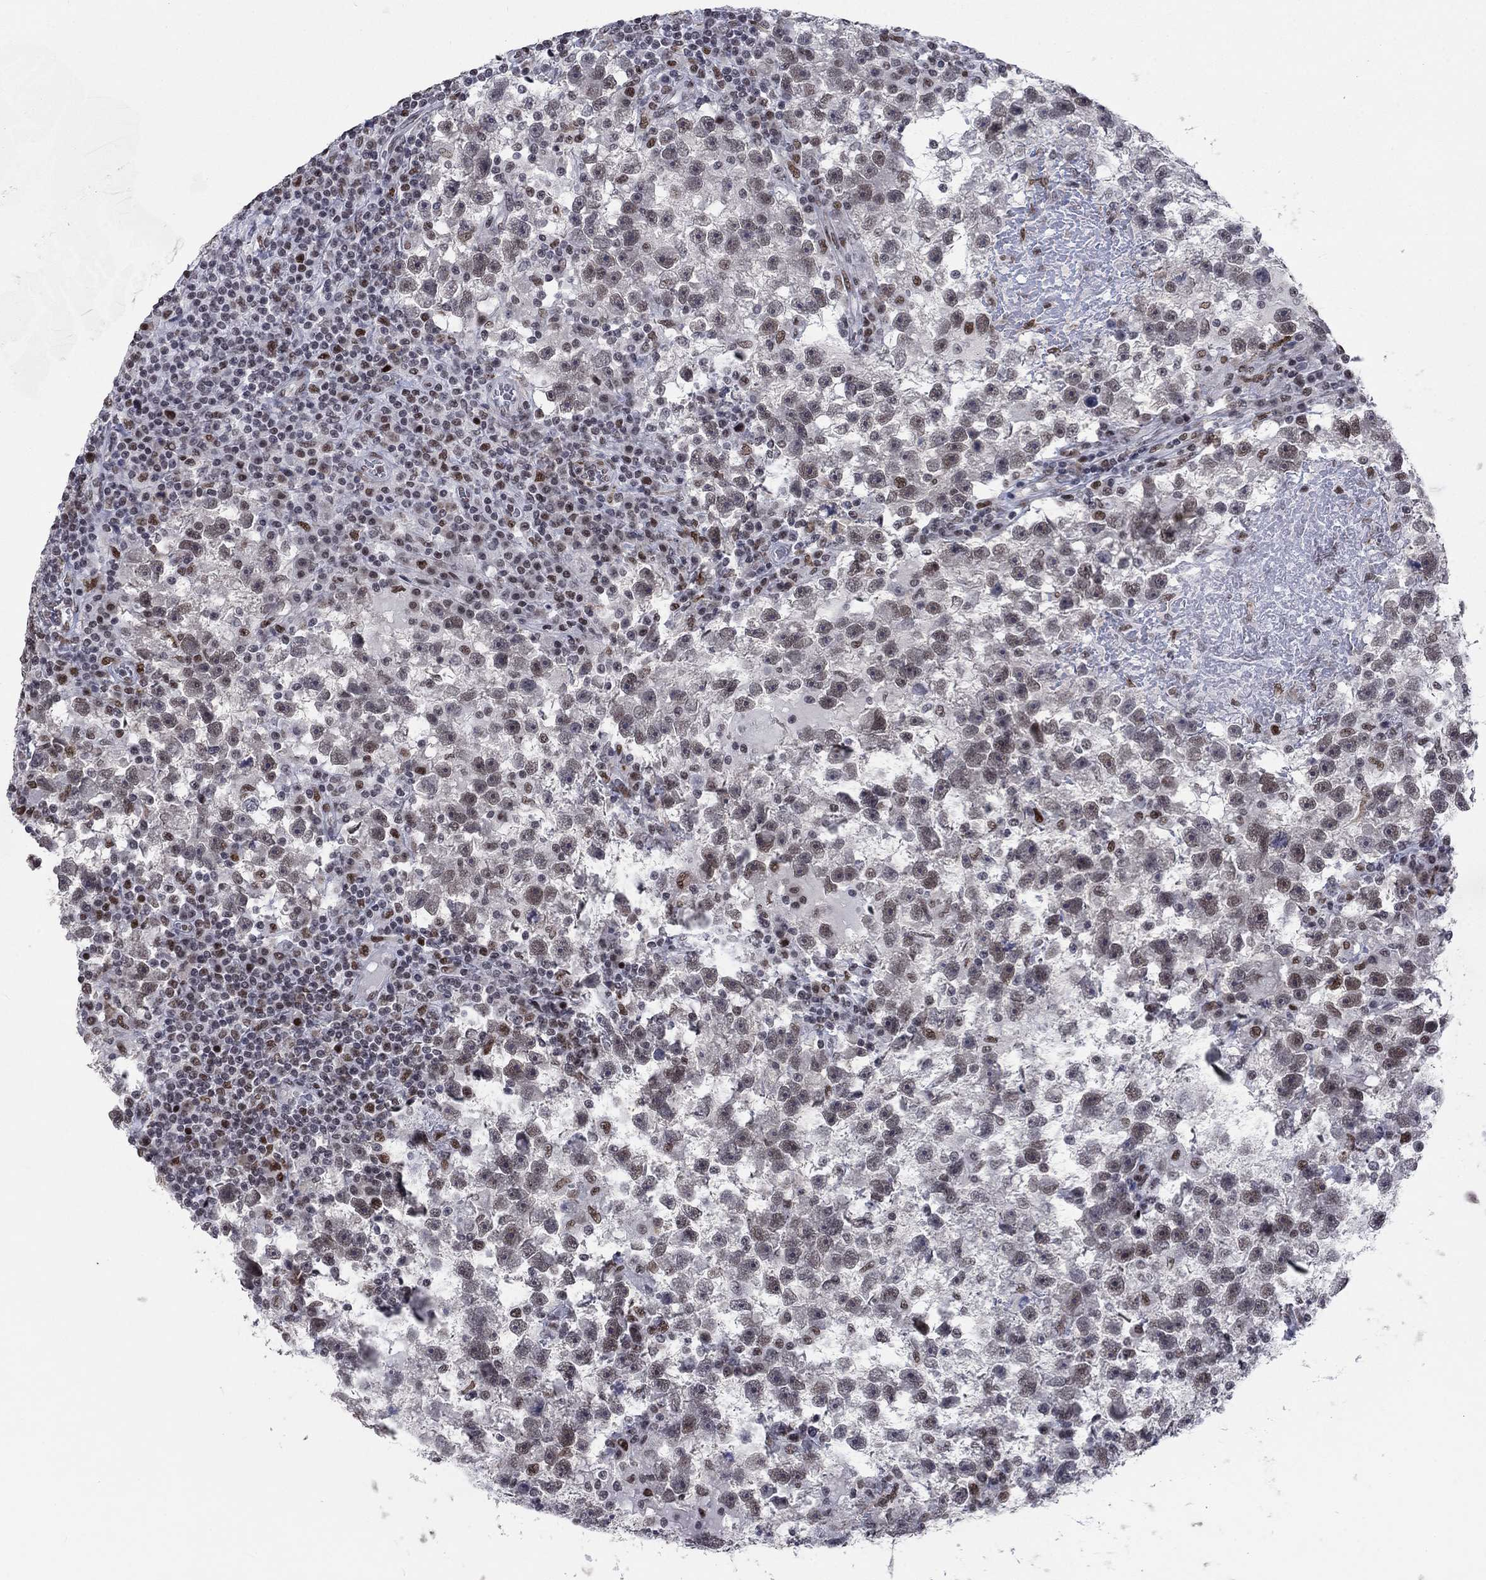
{"staining": {"intensity": "weak", "quantity": "25%-75%", "location": "nuclear"}, "tissue": "testis cancer", "cell_type": "Tumor cells", "image_type": "cancer", "snomed": [{"axis": "morphology", "description": "Seminoma, NOS"}, {"axis": "topography", "description": "Testis"}], "caption": "Immunohistochemistry photomicrograph of human testis cancer stained for a protein (brown), which demonstrates low levels of weak nuclear expression in about 25%-75% of tumor cells.", "gene": "HCFC1", "patient": {"sex": "male", "age": 47}}